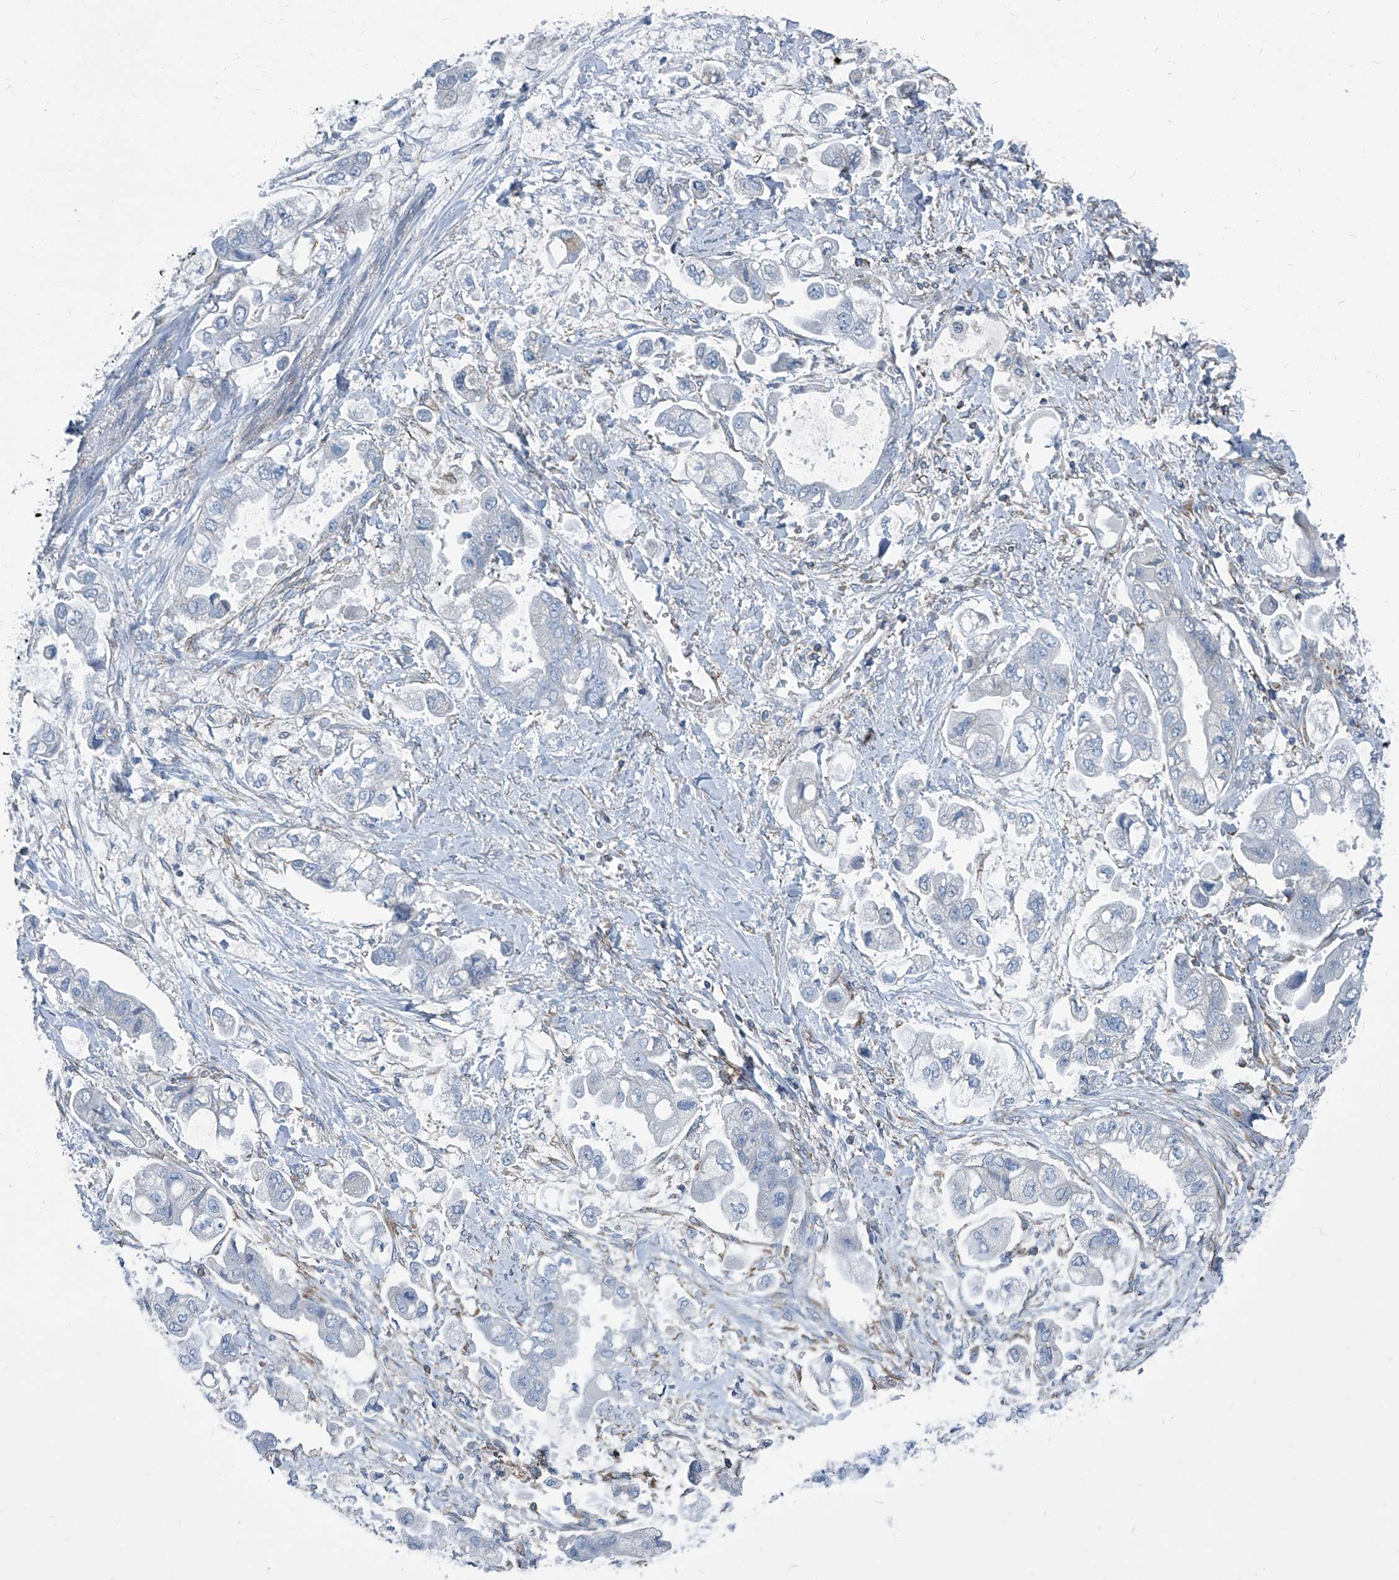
{"staining": {"intensity": "negative", "quantity": "none", "location": "none"}, "tissue": "stomach cancer", "cell_type": "Tumor cells", "image_type": "cancer", "snomed": [{"axis": "morphology", "description": "Adenocarcinoma, NOS"}, {"axis": "topography", "description": "Stomach"}], "caption": "Immunohistochemistry of human stomach adenocarcinoma demonstrates no staining in tumor cells. The staining was performed using DAB to visualize the protein expression in brown, while the nuclei were stained in blue with hematoxylin (Magnification: 20x).", "gene": "SEPTIN7", "patient": {"sex": "male", "age": 62}}